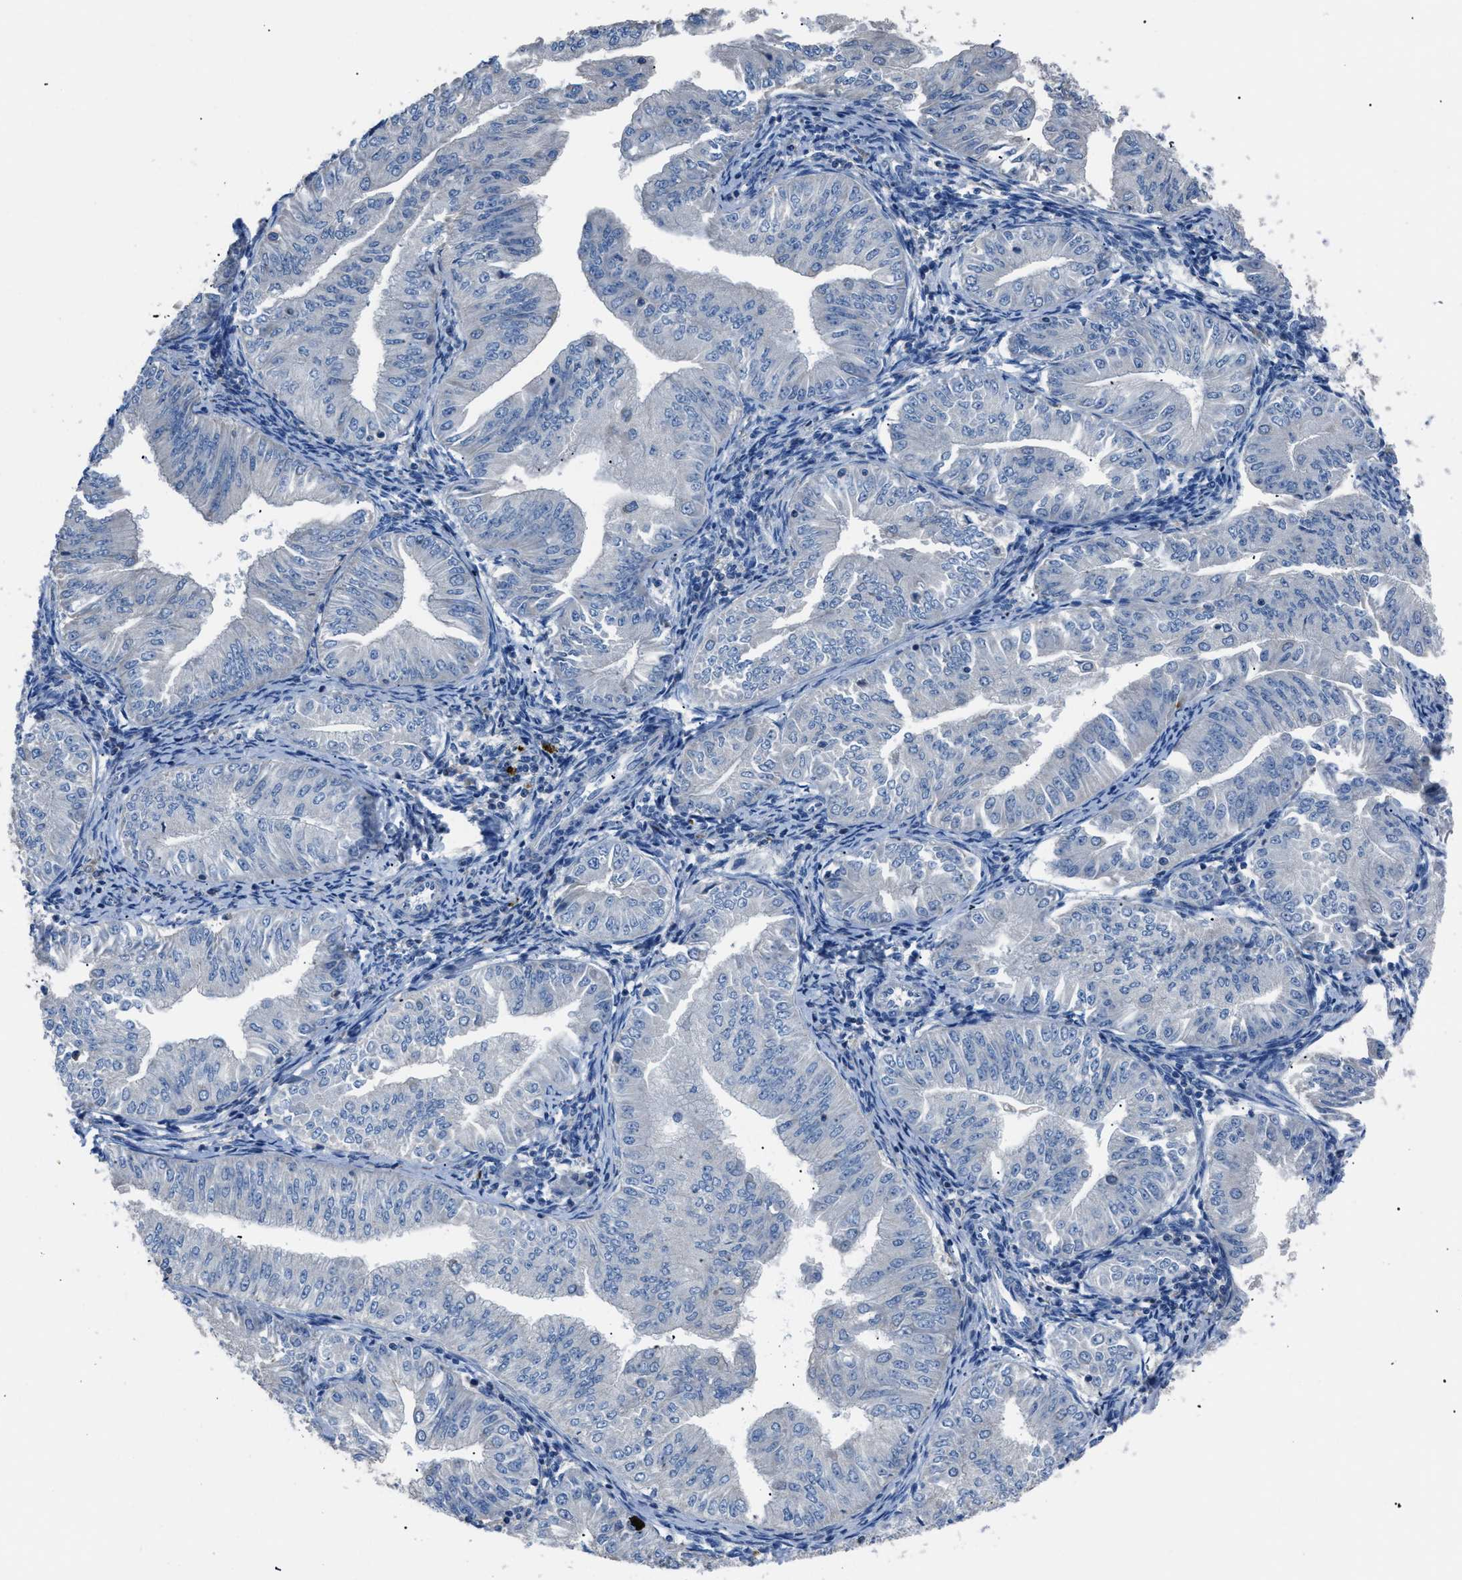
{"staining": {"intensity": "negative", "quantity": "none", "location": "none"}, "tissue": "endometrial cancer", "cell_type": "Tumor cells", "image_type": "cancer", "snomed": [{"axis": "morphology", "description": "Normal tissue, NOS"}, {"axis": "morphology", "description": "Adenocarcinoma, NOS"}, {"axis": "topography", "description": "Endometrium"}], "caption": "High power microscopy micrograph of an immunohistochemistry image of adenocarcinoma (endometrial), revealing no significant positivity in tumor cells.", "gene": "SGCZ", "patient": {"sex": "female", "age": 53}}